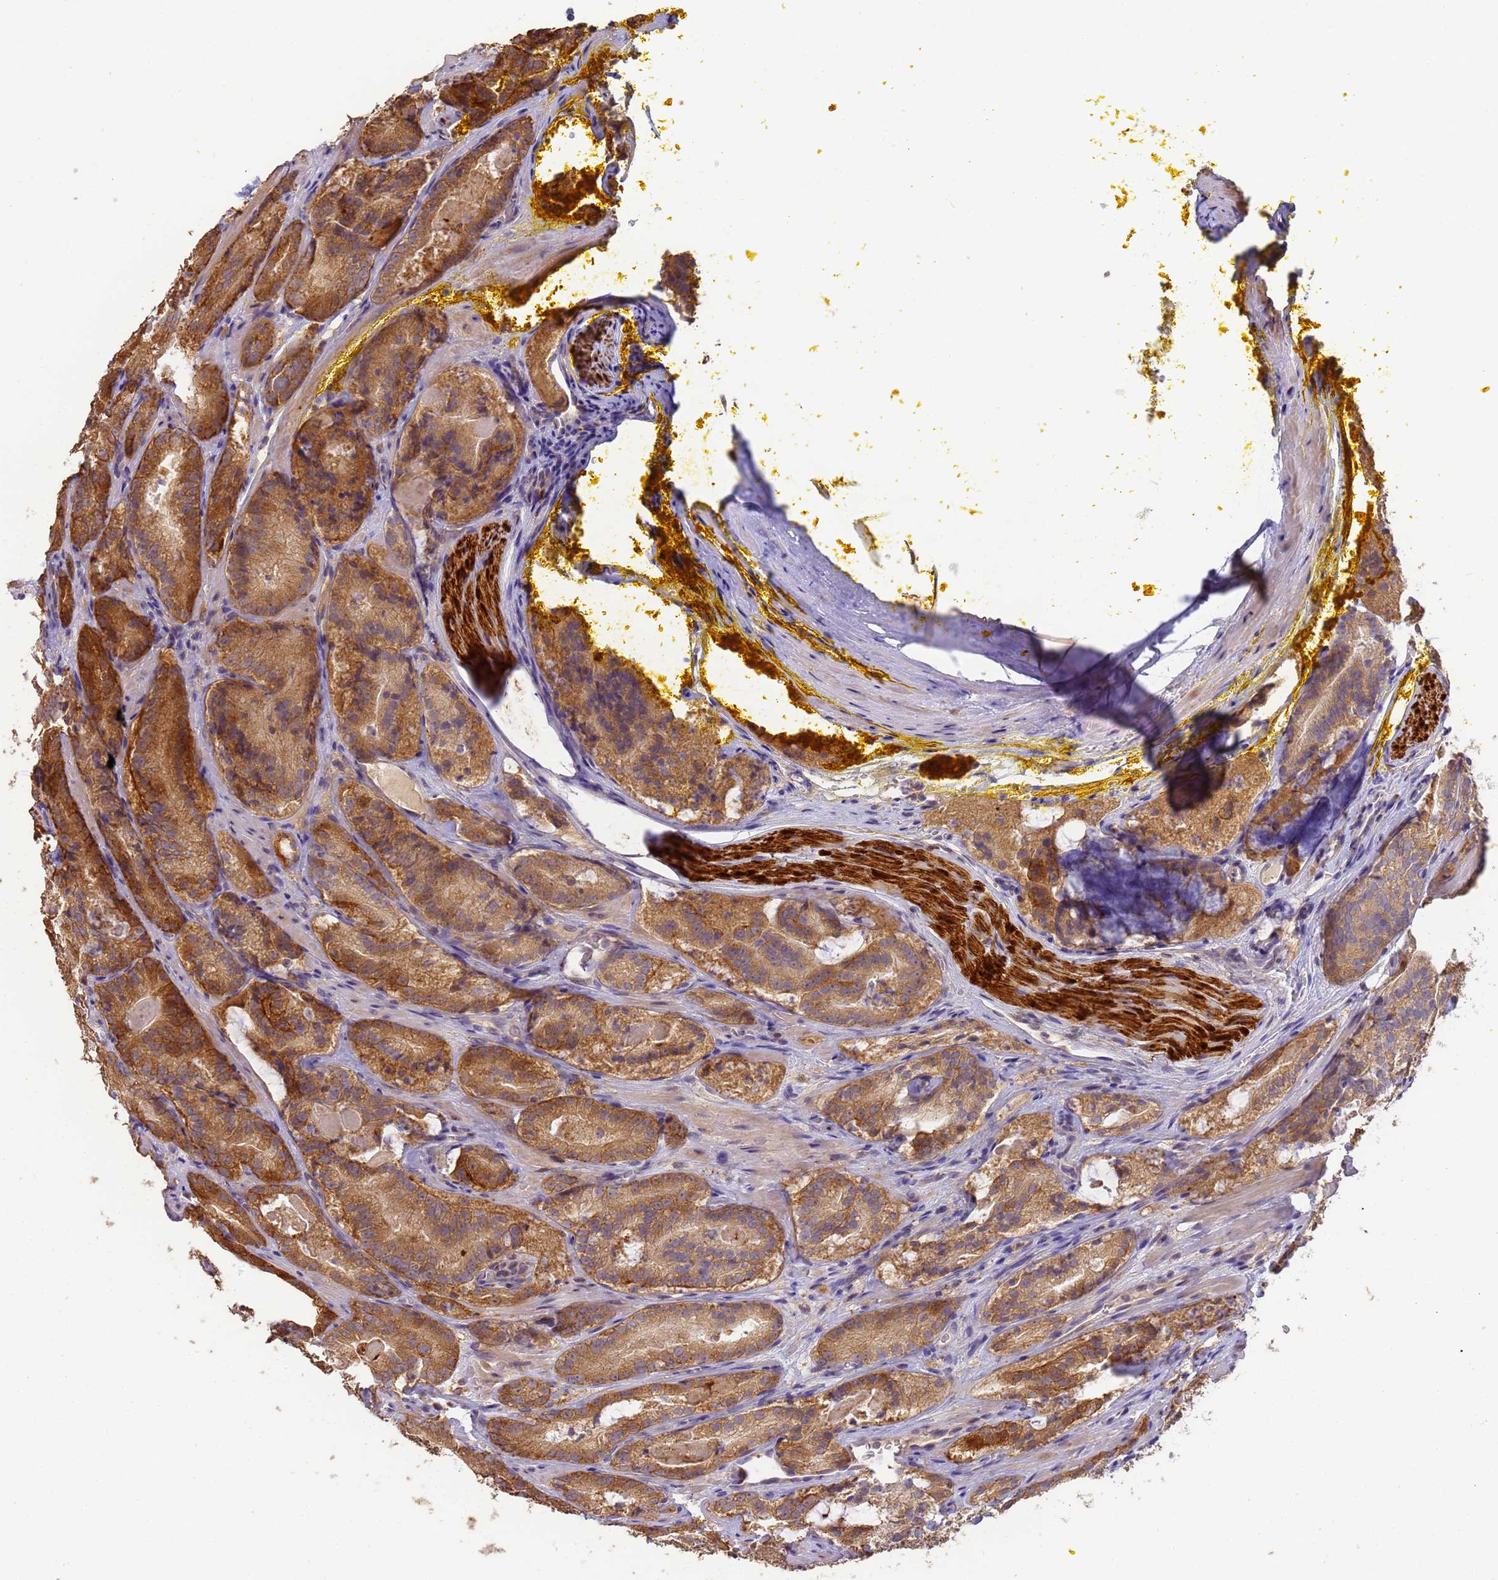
{"staining": {"intensity": "moderate", "quantity": ">75%", "location": "cytoplasmic/membranous"}, "tissue": "prostate cancer", "cell_type": "Tumor cells", "image_type": "cancer", "snomed": [{"axis": "morphology", "description": "Adenocarcinoma, High grade"}, {"axis": "topography", "description": "Prostate"}], "caption": "Prostate cancer tissue exhibits moderate cytoplasmic/membranous positivity in about >75% of tumor cells, visualized by immunohistochemistry. (DAB = brown stain, brightfield microscopy at high magnification).", "gene": "M6PR", "patient": {"sex": "male", "age": 57}}